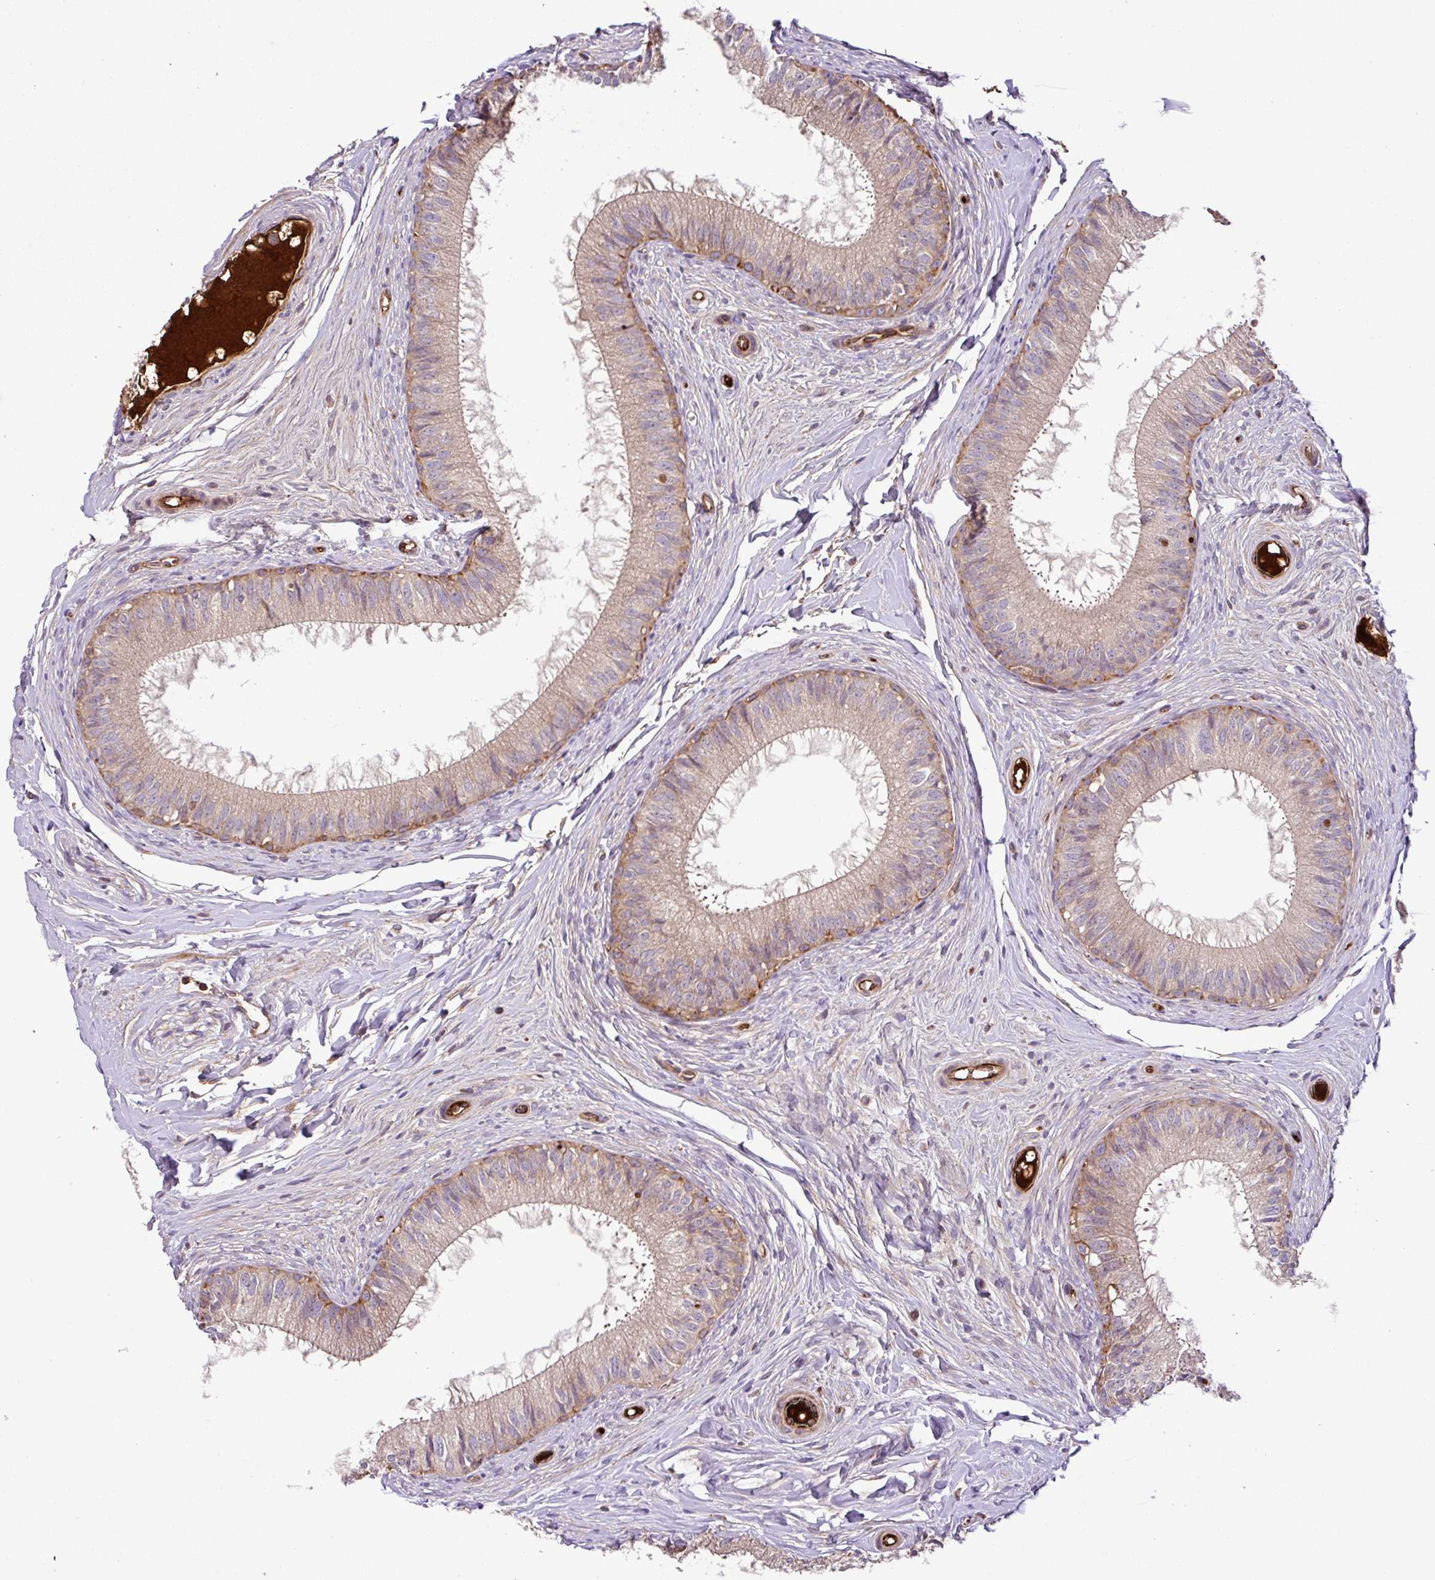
{"staining": {"intensity": "moderate", "quantity": "25%-75%", "location": "cytoplasmic/membranous"}, "tissue": "epididymis", "cell_type": "Glandular cells", "image_type": "normal", "snomed": [{"axis": "morphology", "description": "Normal tissue, NOS"}, {"axis": "topography", "description": "Epididymis"}], "caption": "Protein expression by IHC reveals moderate cytoplasmic/membranous positivity in approximately 25%-75% of glandular cells in benign epididymis.", "gene": "ZNF266", "patient": {"sex": "male", "age": 25}}